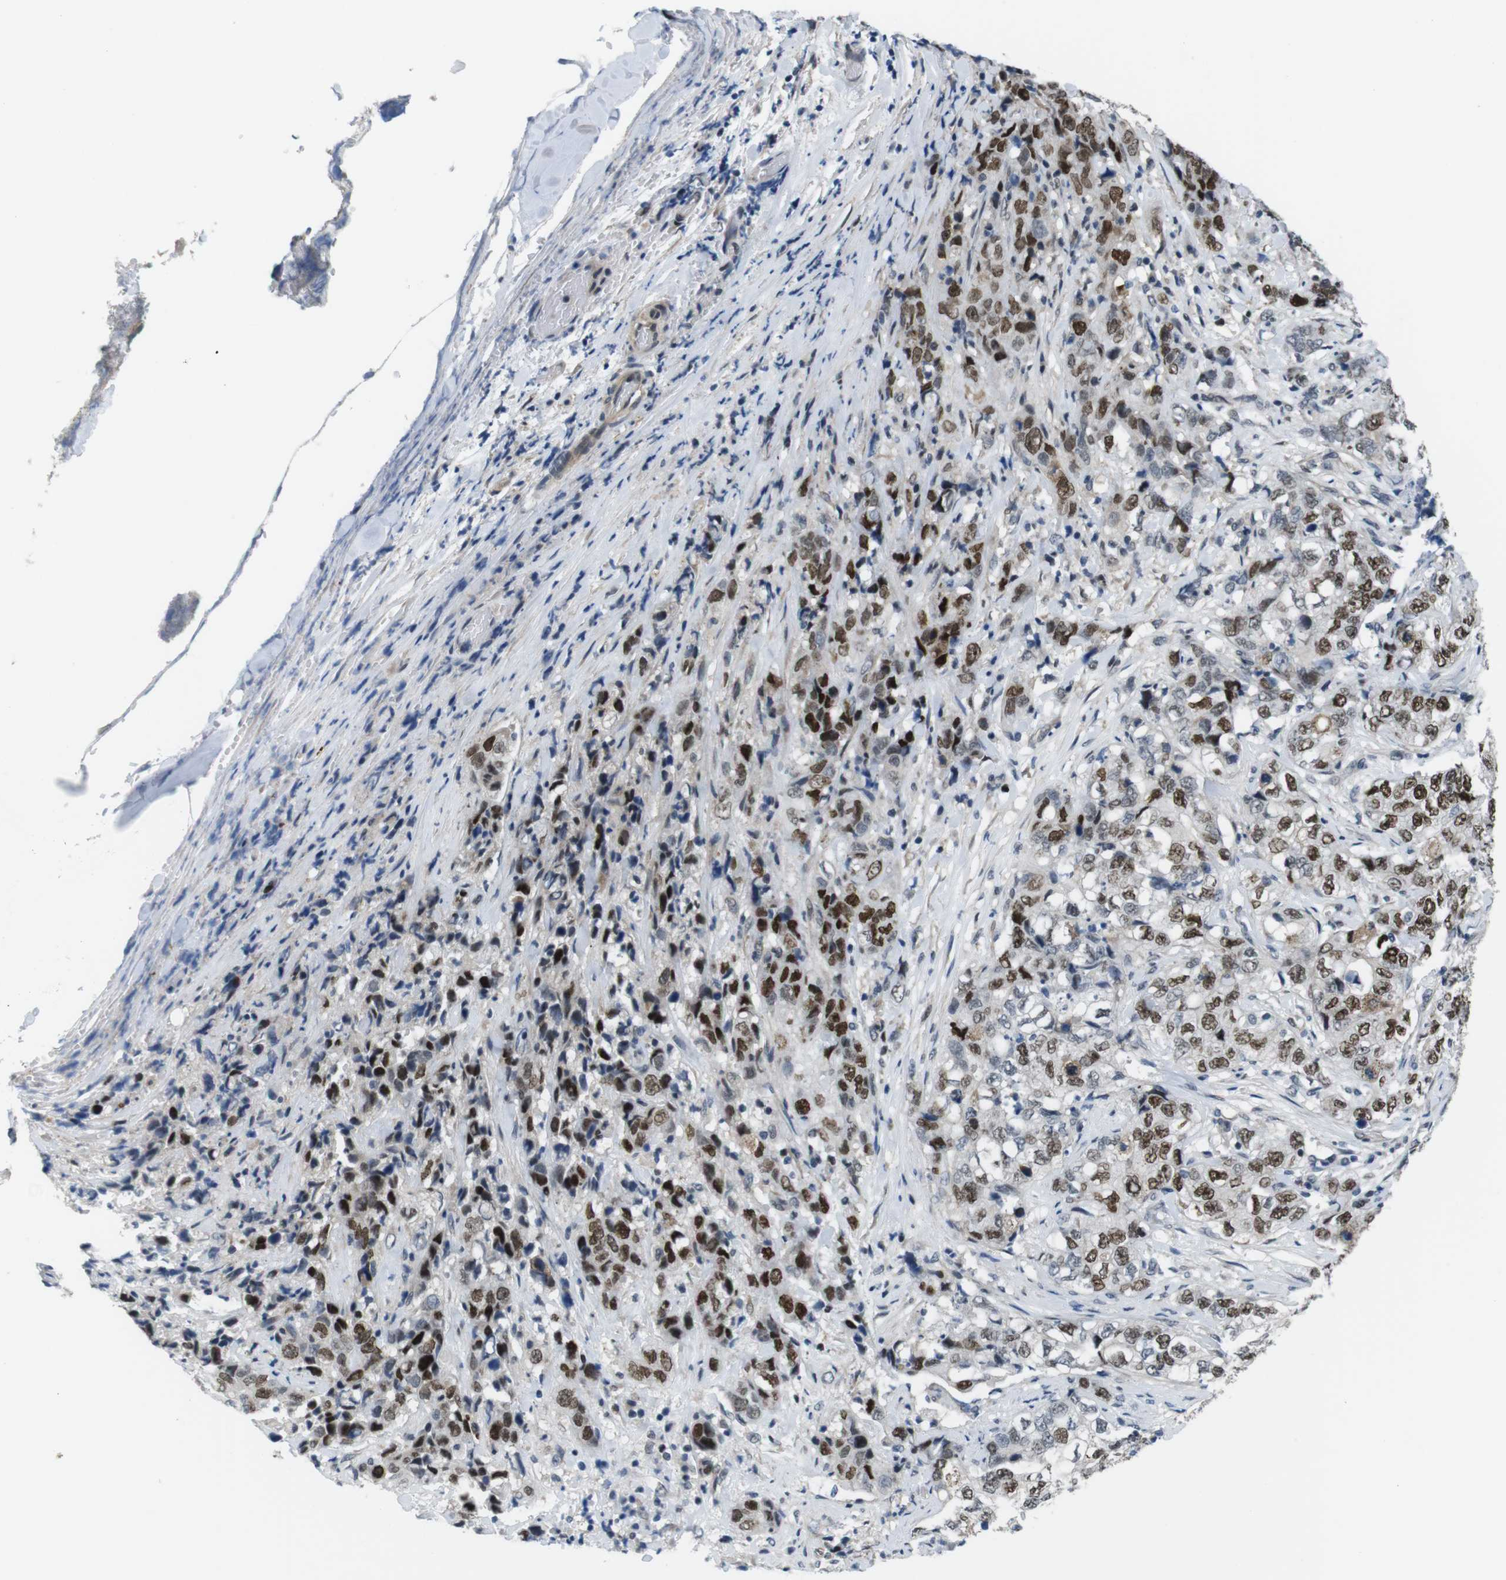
{"staining": {"intensity": "moderate", "quantity": ">75%", "location": "nuclear"}, "tissue": "stomach cancer", "cell_type": "Tumor cells", "image_type": "cancer", "snomed": [{"axis": "morphology", "description": "Adenocarcinoma, NOS"}, {"axis": "topography", "description": "Stomach"}], "caption": "Protein staining of stomach cancer (adenocarcinoma) tissue exhibits moderate nuclear expression in about >75% of tumor cells. The staining is performed using DAB (3,3'-diaminobenzidine) brown chromogen to label protein expression. The nuclei are counter-stained blue using hematoxylin.", "gene": "SMCO2", "patient": {"sex": "male", "age": 48}}